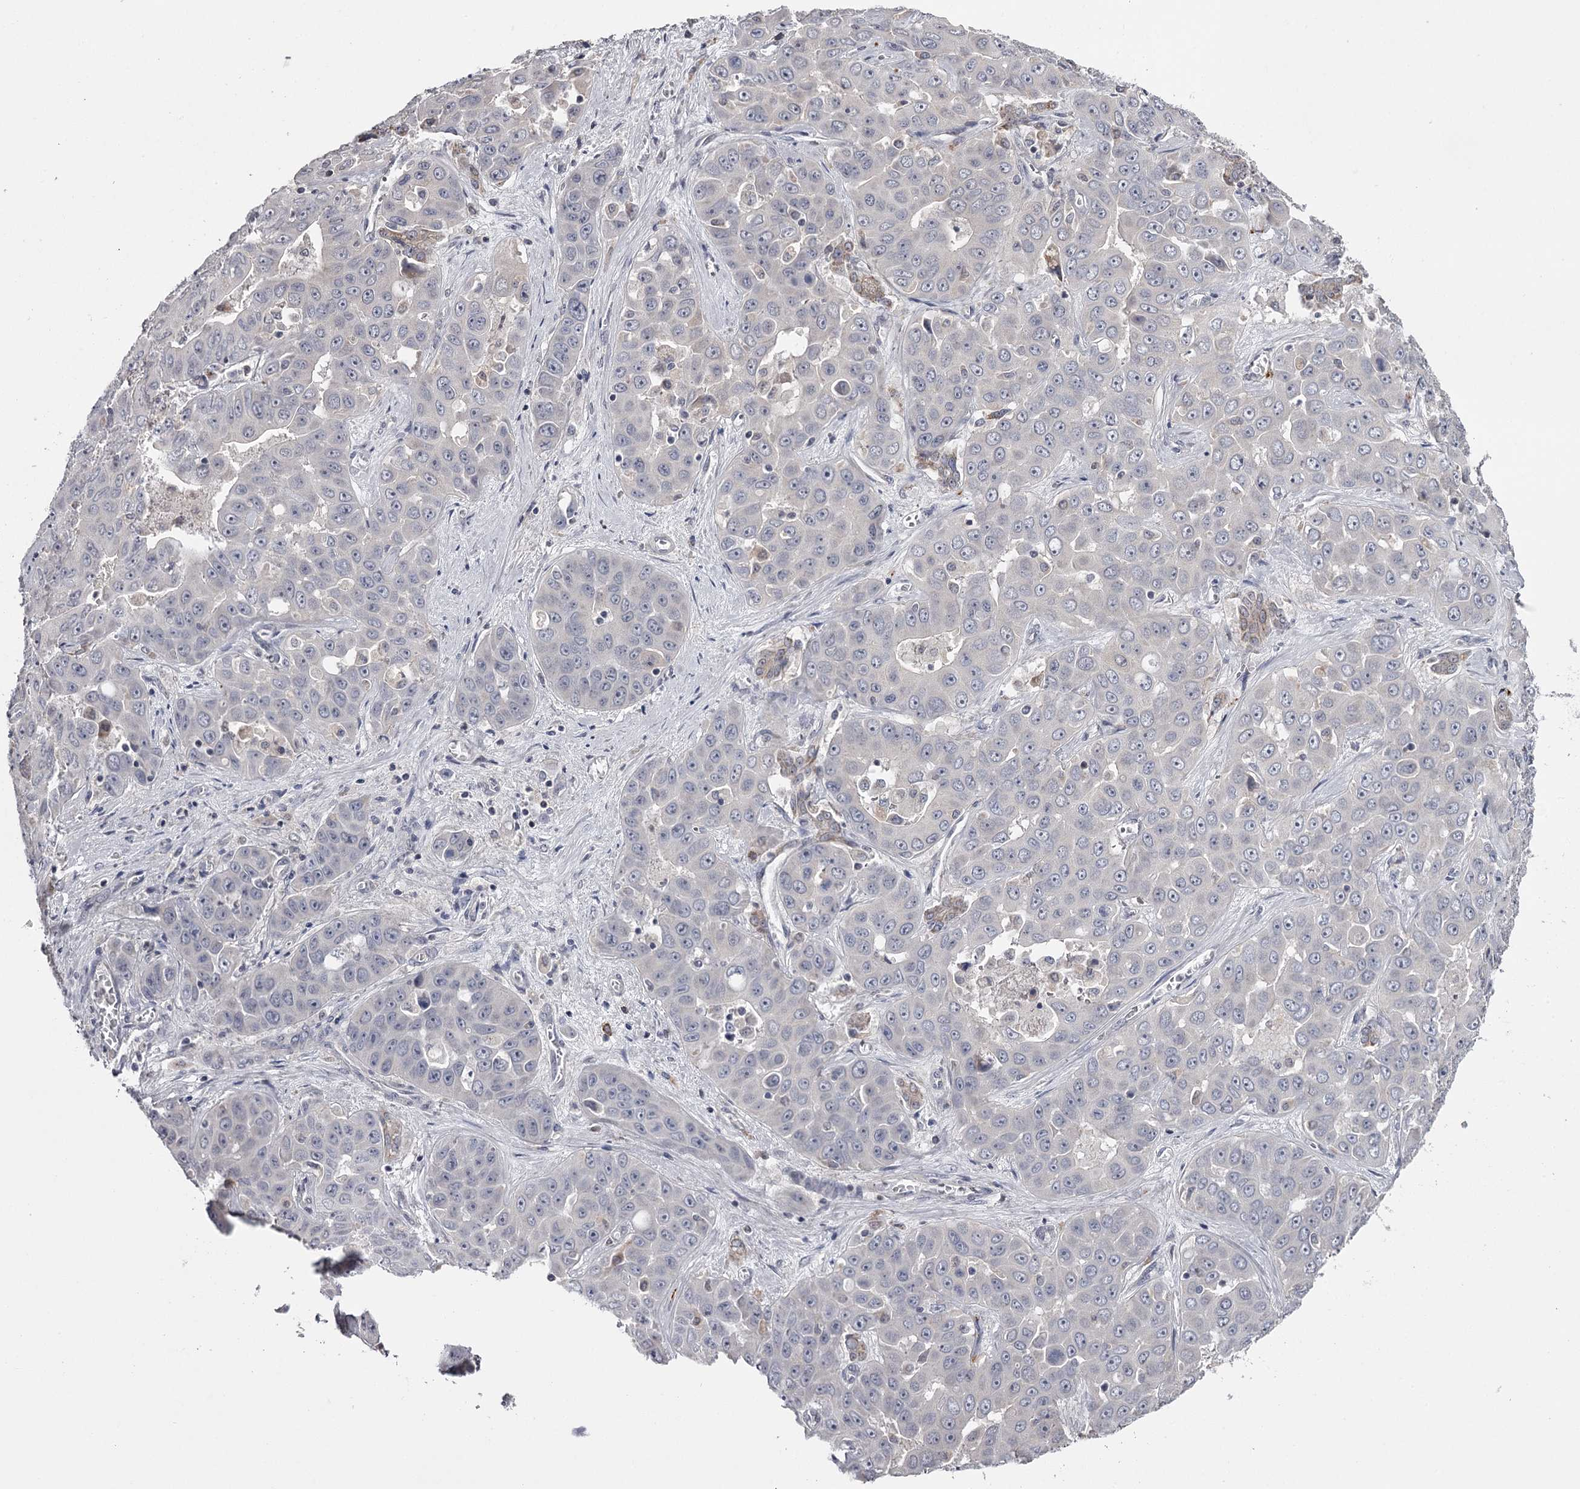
{"staining": {"intensity": "negative", "quantity": "none", "location": "none"}, "tissue": "liver cancer", "cell_type": "Tumor cells", "image_type": "cancer", "snomed": [{"axis": "morphology", "description": "Cholangiocarcinoma"}, {"axis": "topography", "description": "Liver"}], "caption": "A photomicrograph of human liver cancer is negative for staining in tumor cells.", "gene": "GTSF1", "patient": {"sex": "female", "age": 52}}